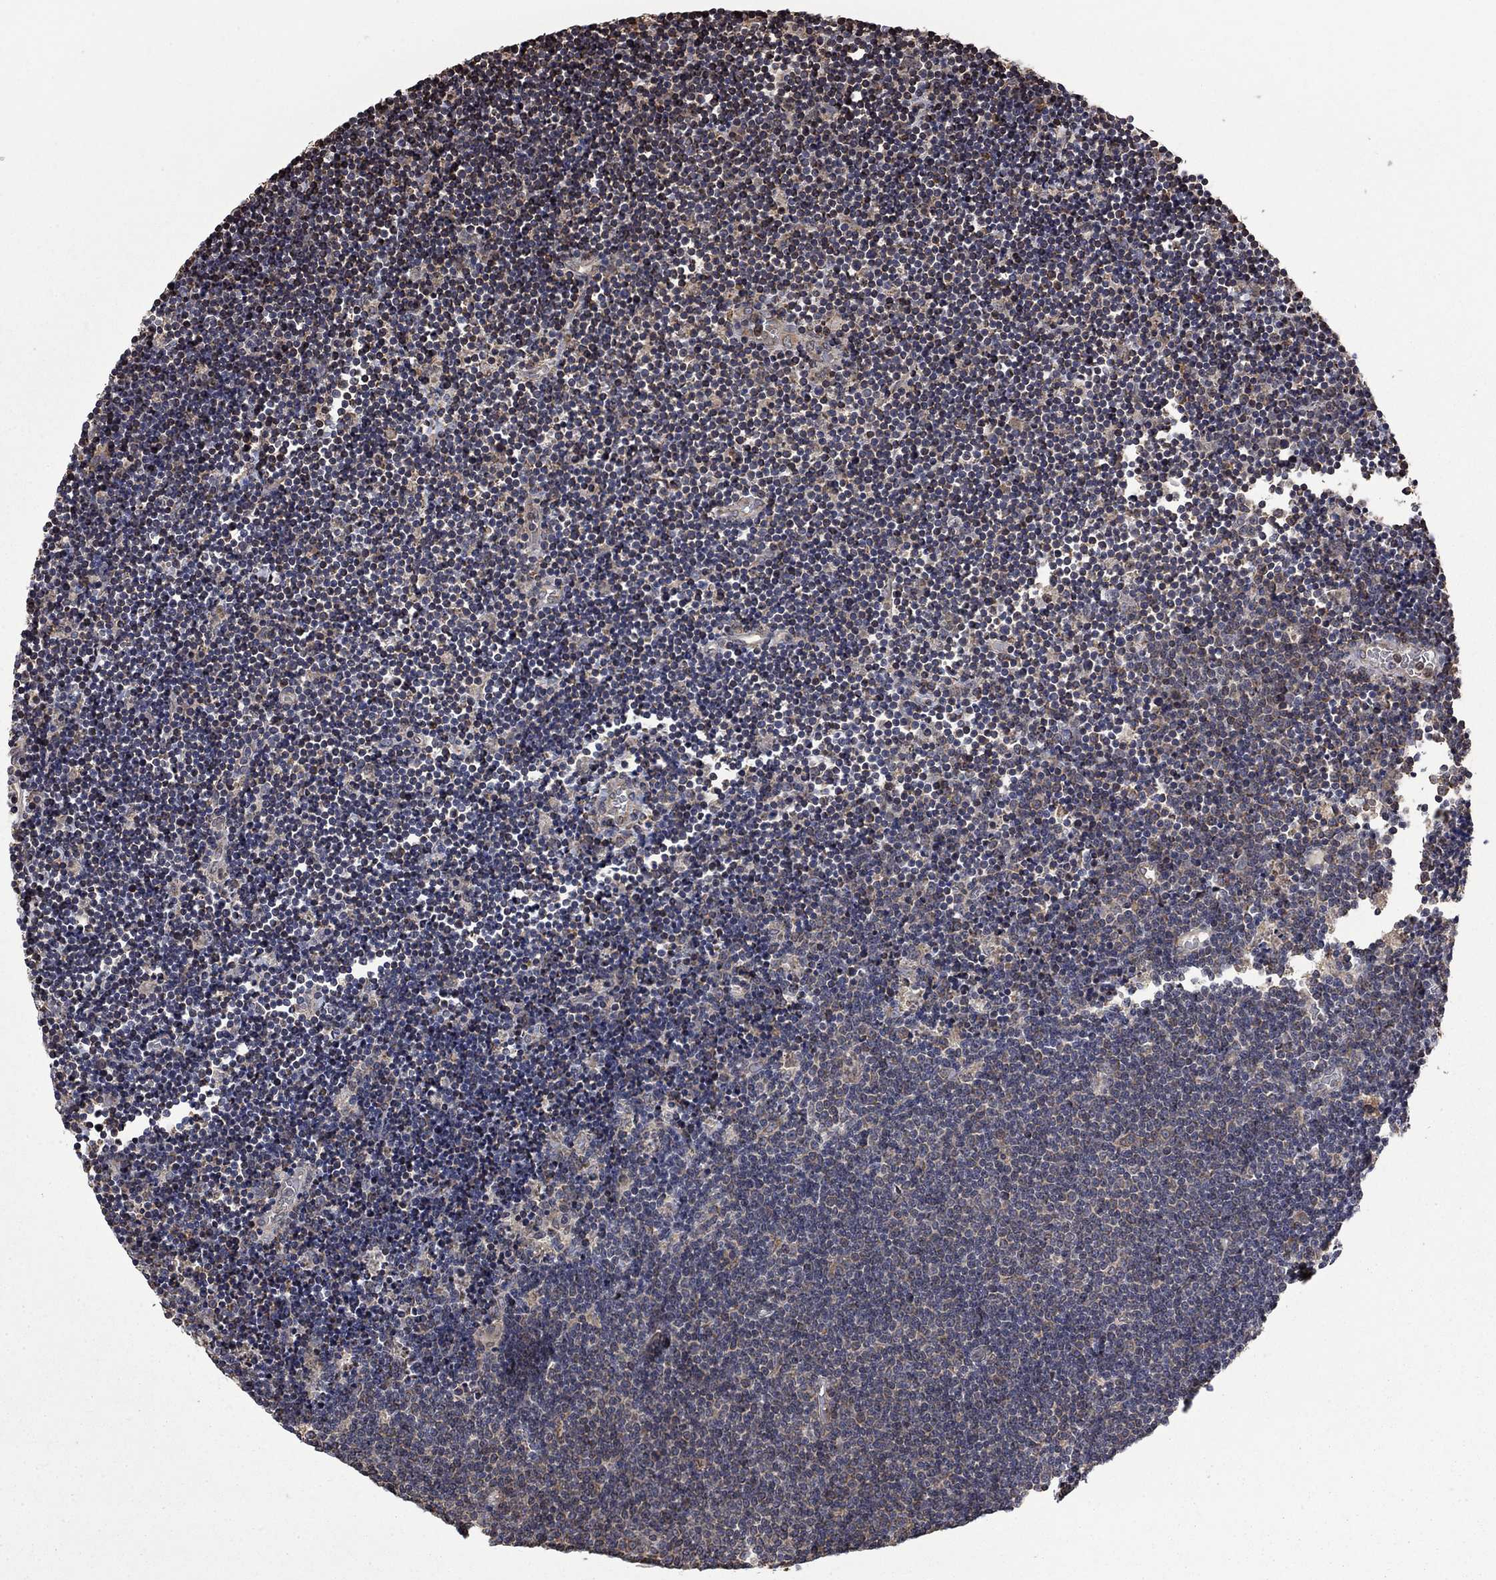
{"staining": {"intensity": "moderate", "quantity": "<25%", "location": "cytoplasmic/membranous"}, "tissue": "lymphoma", "cell_type": "Tumor cells", "image_type": "cancer", "snomed": [{"axis": "morphology", "description": "Malignant lymphoma, non-Hodgkin's type, Low grade"}, {"axis": "topography", "description": "Brain"}], "caption": "Lymphoma tissue exhibits moderate cytoplasmic/membranous staining in approximately <25% of tumor cells, visualized by immunohistochemistry. The protein is stained brown, and the nuclei are stained in blue (DAB (3,3'-diaminobenzidine) IHC with brightfield microscopy, high magnification).", "gene": "ESRRA", "patient": {"sex": "female", "age": 66}}